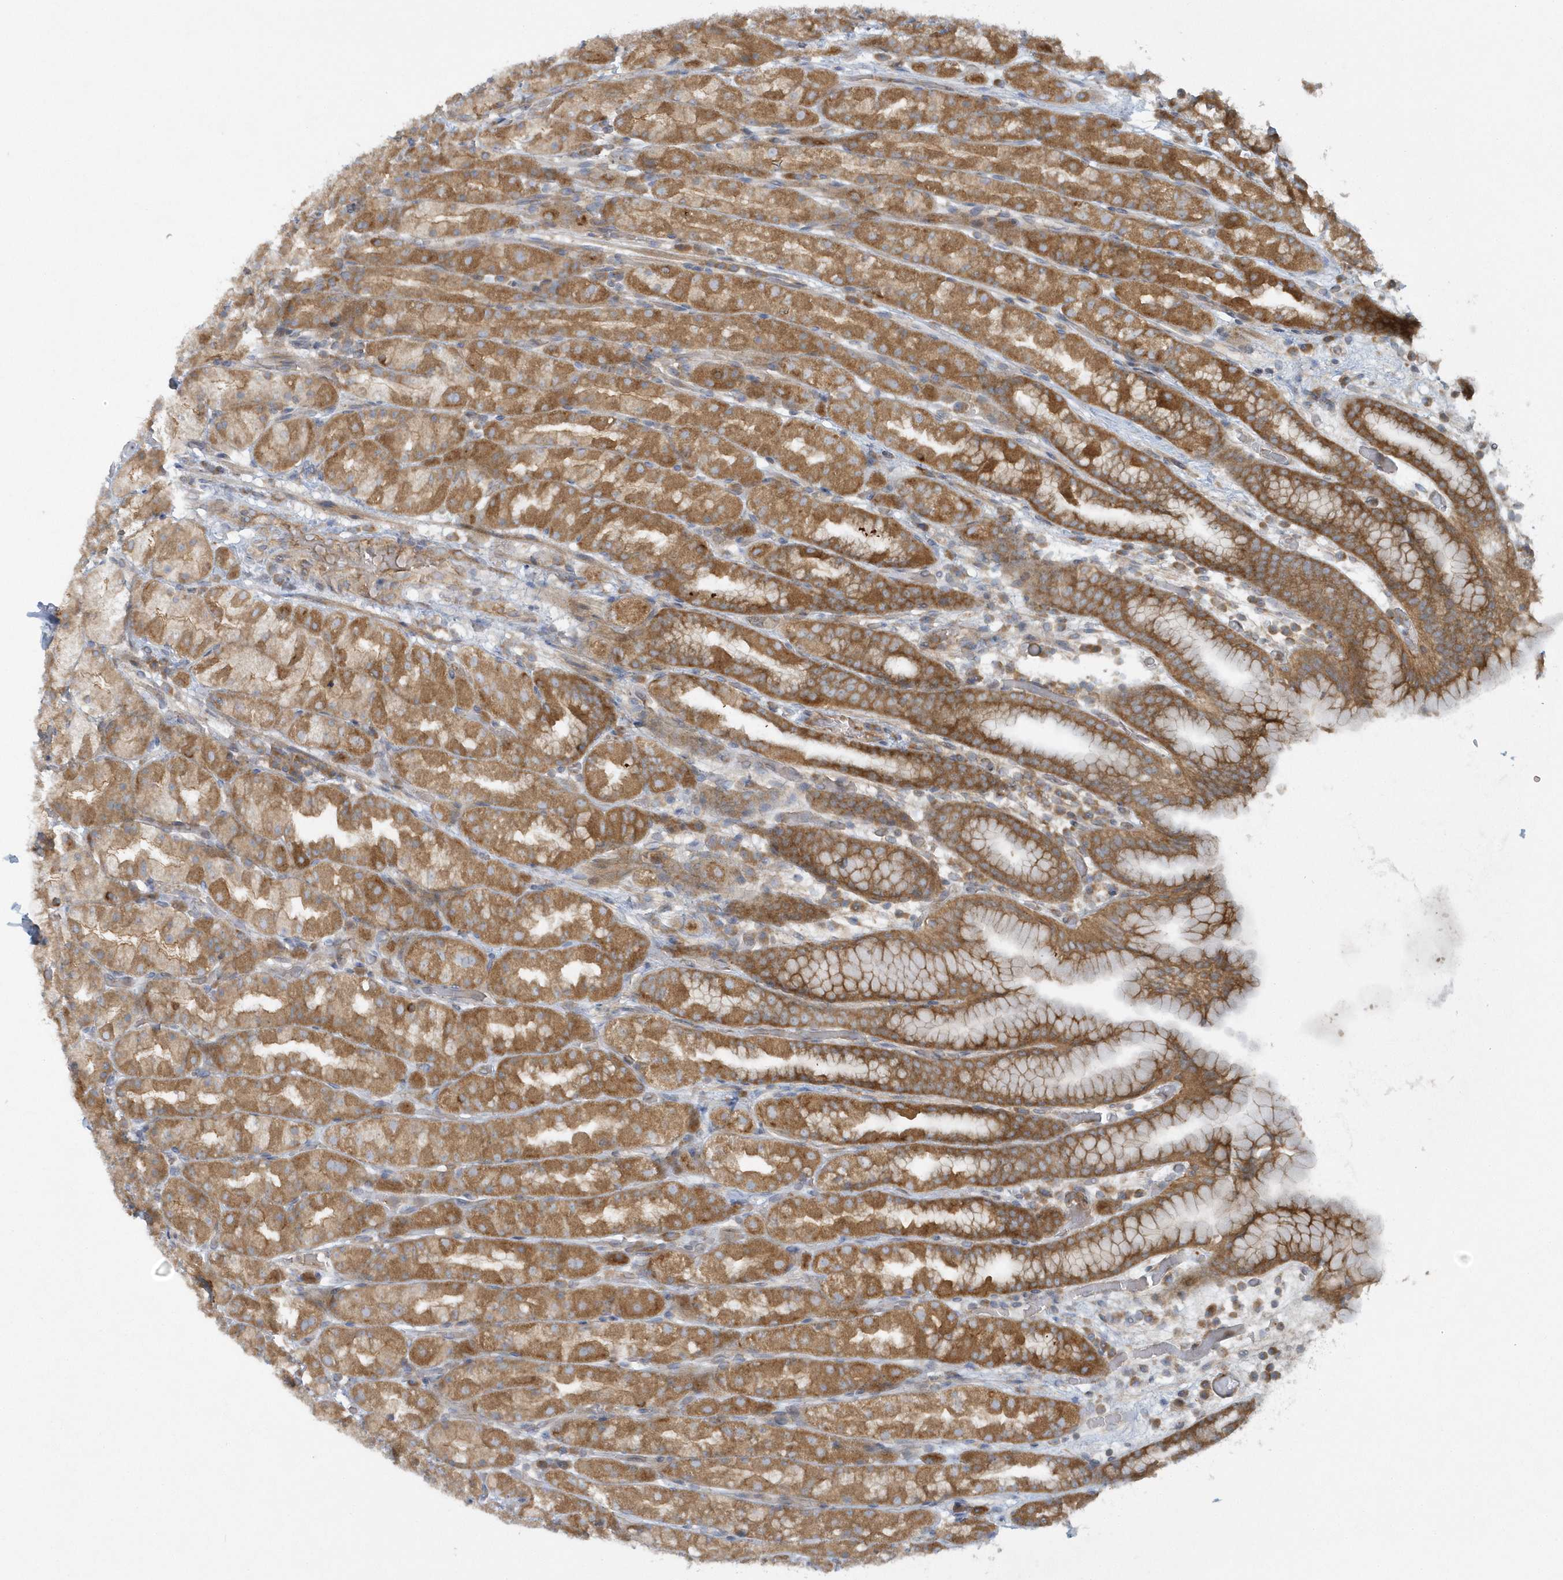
{"staining": {"intensity": "moderate", "quantity": ">75%", "location": "cytoplasmic/membranous"}, "tissue": "stomach", "cell_type": "Glandular cells", "image_type": "normal", "snomed": [{"axis": "morphology", "description": "Normal tissue, NOS"}, {"axis": "topography", "description": "Stomach, upper"}], "caption": "Protein staining of benign stomach shows moderate cytoplasmic/membranous staining in about >75% of glandular cells. (DAB (3,3'-diaminobenzidine) IHC, brown staining for protein, blue staining for nuclei).", "gene": "CNOT10", "patient": {"sex": "male", "age": 68}}